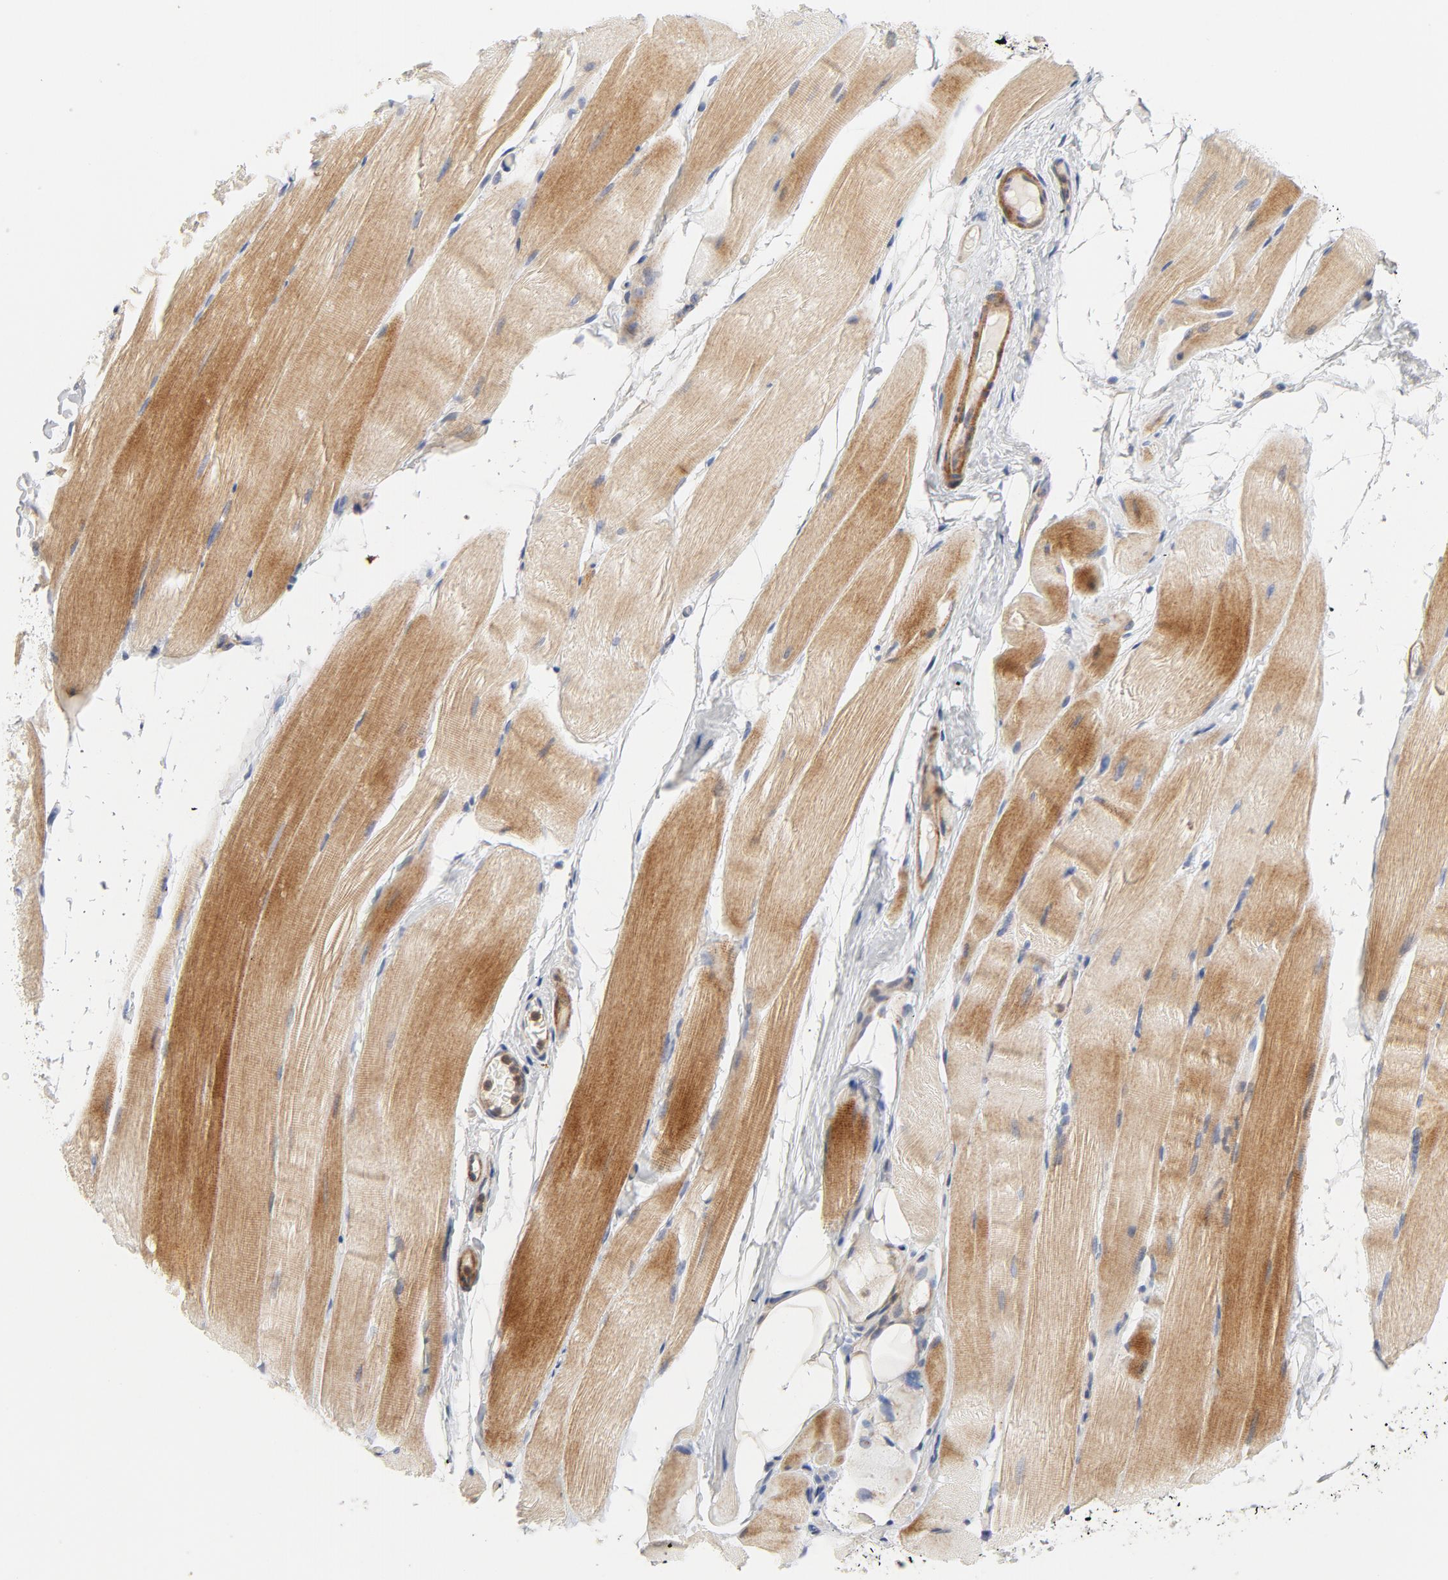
{"staining": {"intensity": "moderate", "quantity": ">75%", "location": "cytoplasmic/membranous"}, "tissue": "skeletal muscle", "cell_type": "Myocytes", "image_type": "normal", "snomed": [{"axis": "morphology", "description": "Normal tissue, NOS"}, {"axis": "topography", "description": "Skeletal muscle"}, {"axis": "topography", "description": "Parathyroid gland"}], "caption": "IHC micrograph of unremarkable skeletal muscle: skeletal muscle stained using immunohistochemistry reveals medium levels of moderate protein expression localized specifically in the cytoplasmic/membranous of myocytes, appearing as a cytoplasmic/membranous brown color.", "gene": "ROCK1", "patient": {"sex": "female", "age": 37}}